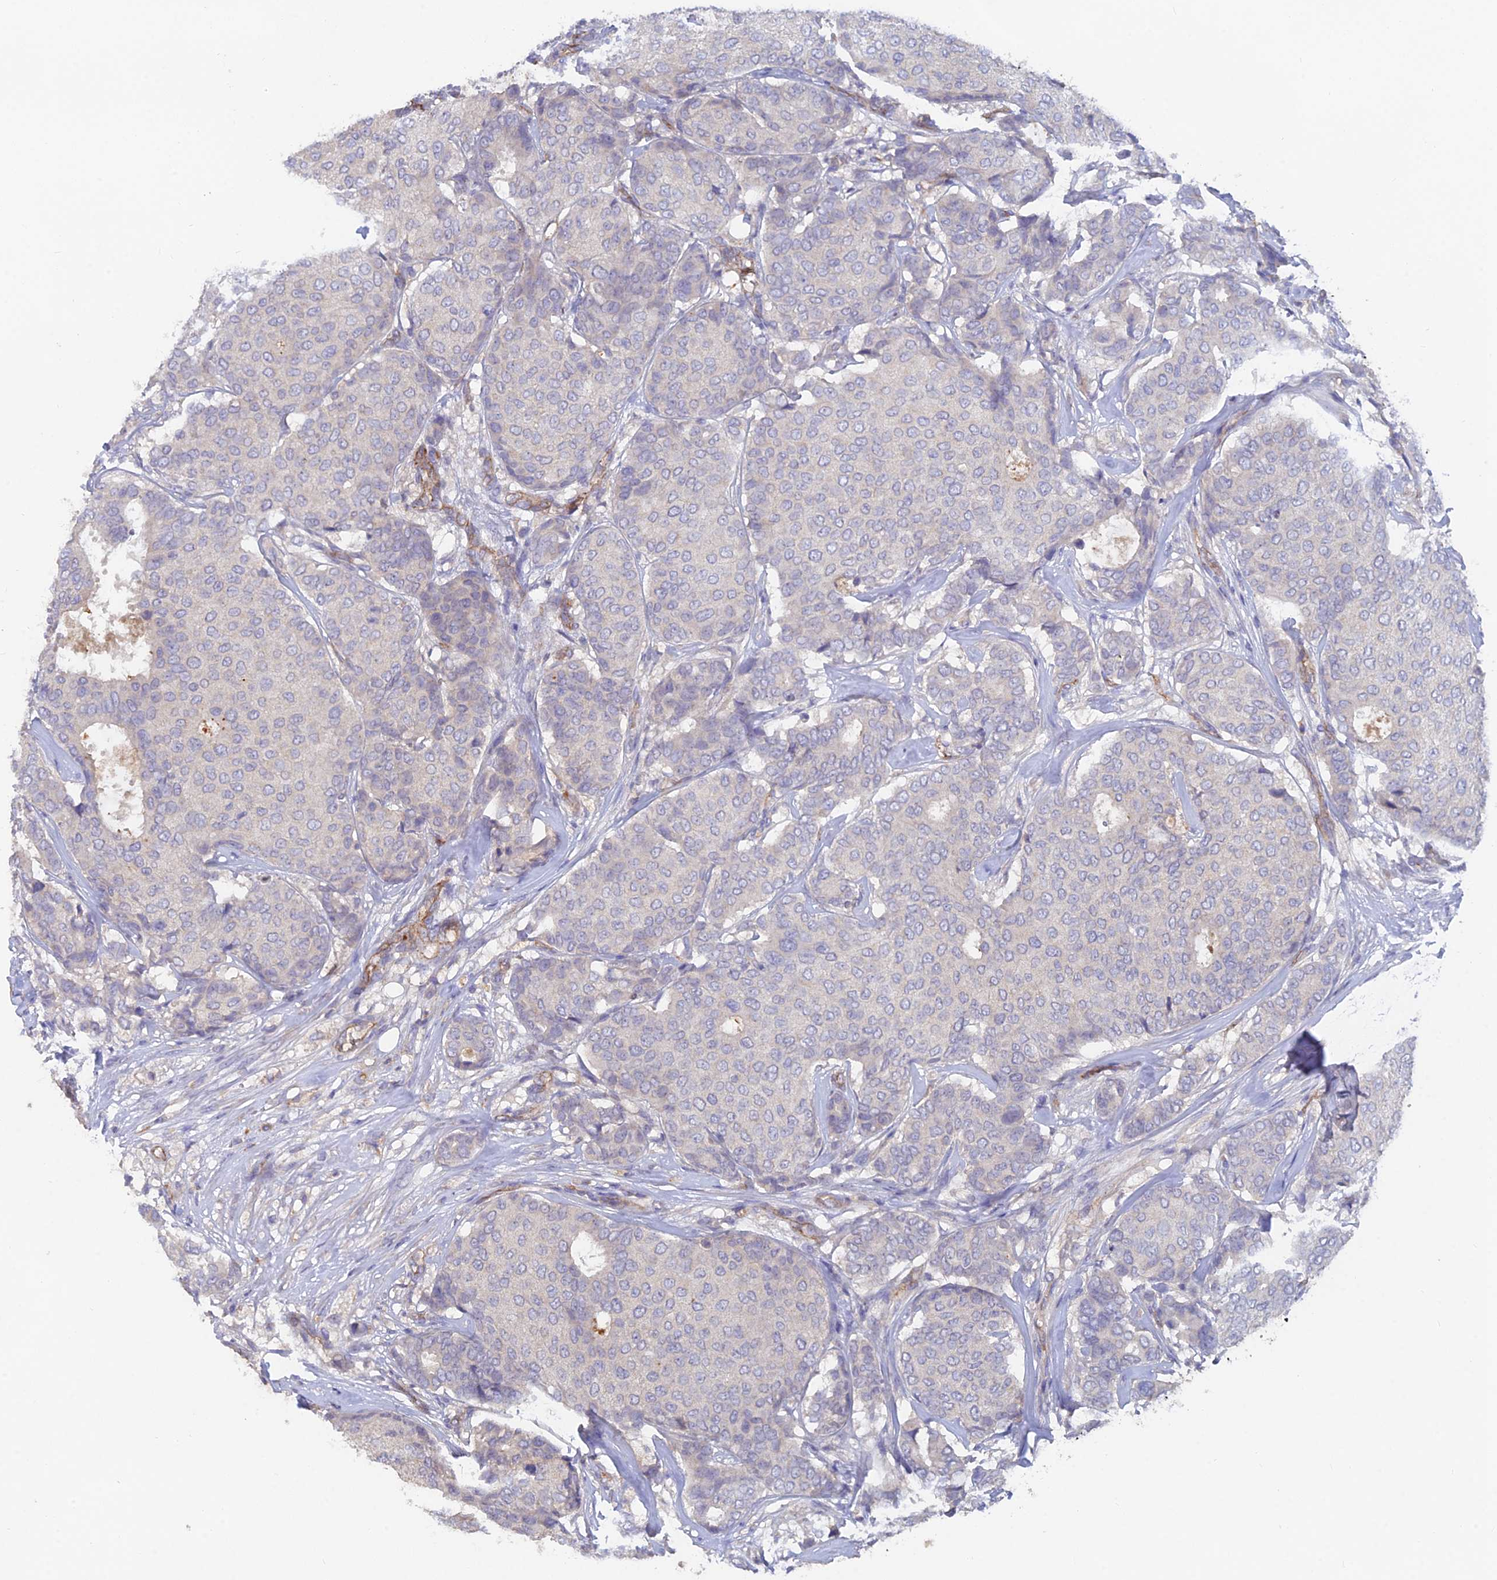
{"staining": {"intensity": "negative", "quantity": "none", "location": "none"}, "tissue": "breast cancer", "cell_type": "Tumor cells", "image_type": "cancer", "snomed": [{"axis": "morphology", "description": "Duct carcinoma"}, {"axis": "topography", "description": "Breast"}], "caption": "High power microscopy photomicrograph of an IHC histopathology image of breast cancer (invasive ductal carcinoma), revealing no significant expression in tumor cells. (Brightfield microscopy of DAB immunohistochemistry at high magnification).", "gene": "ARRDC1", "patient": {"sex": "female", "age": 75}}